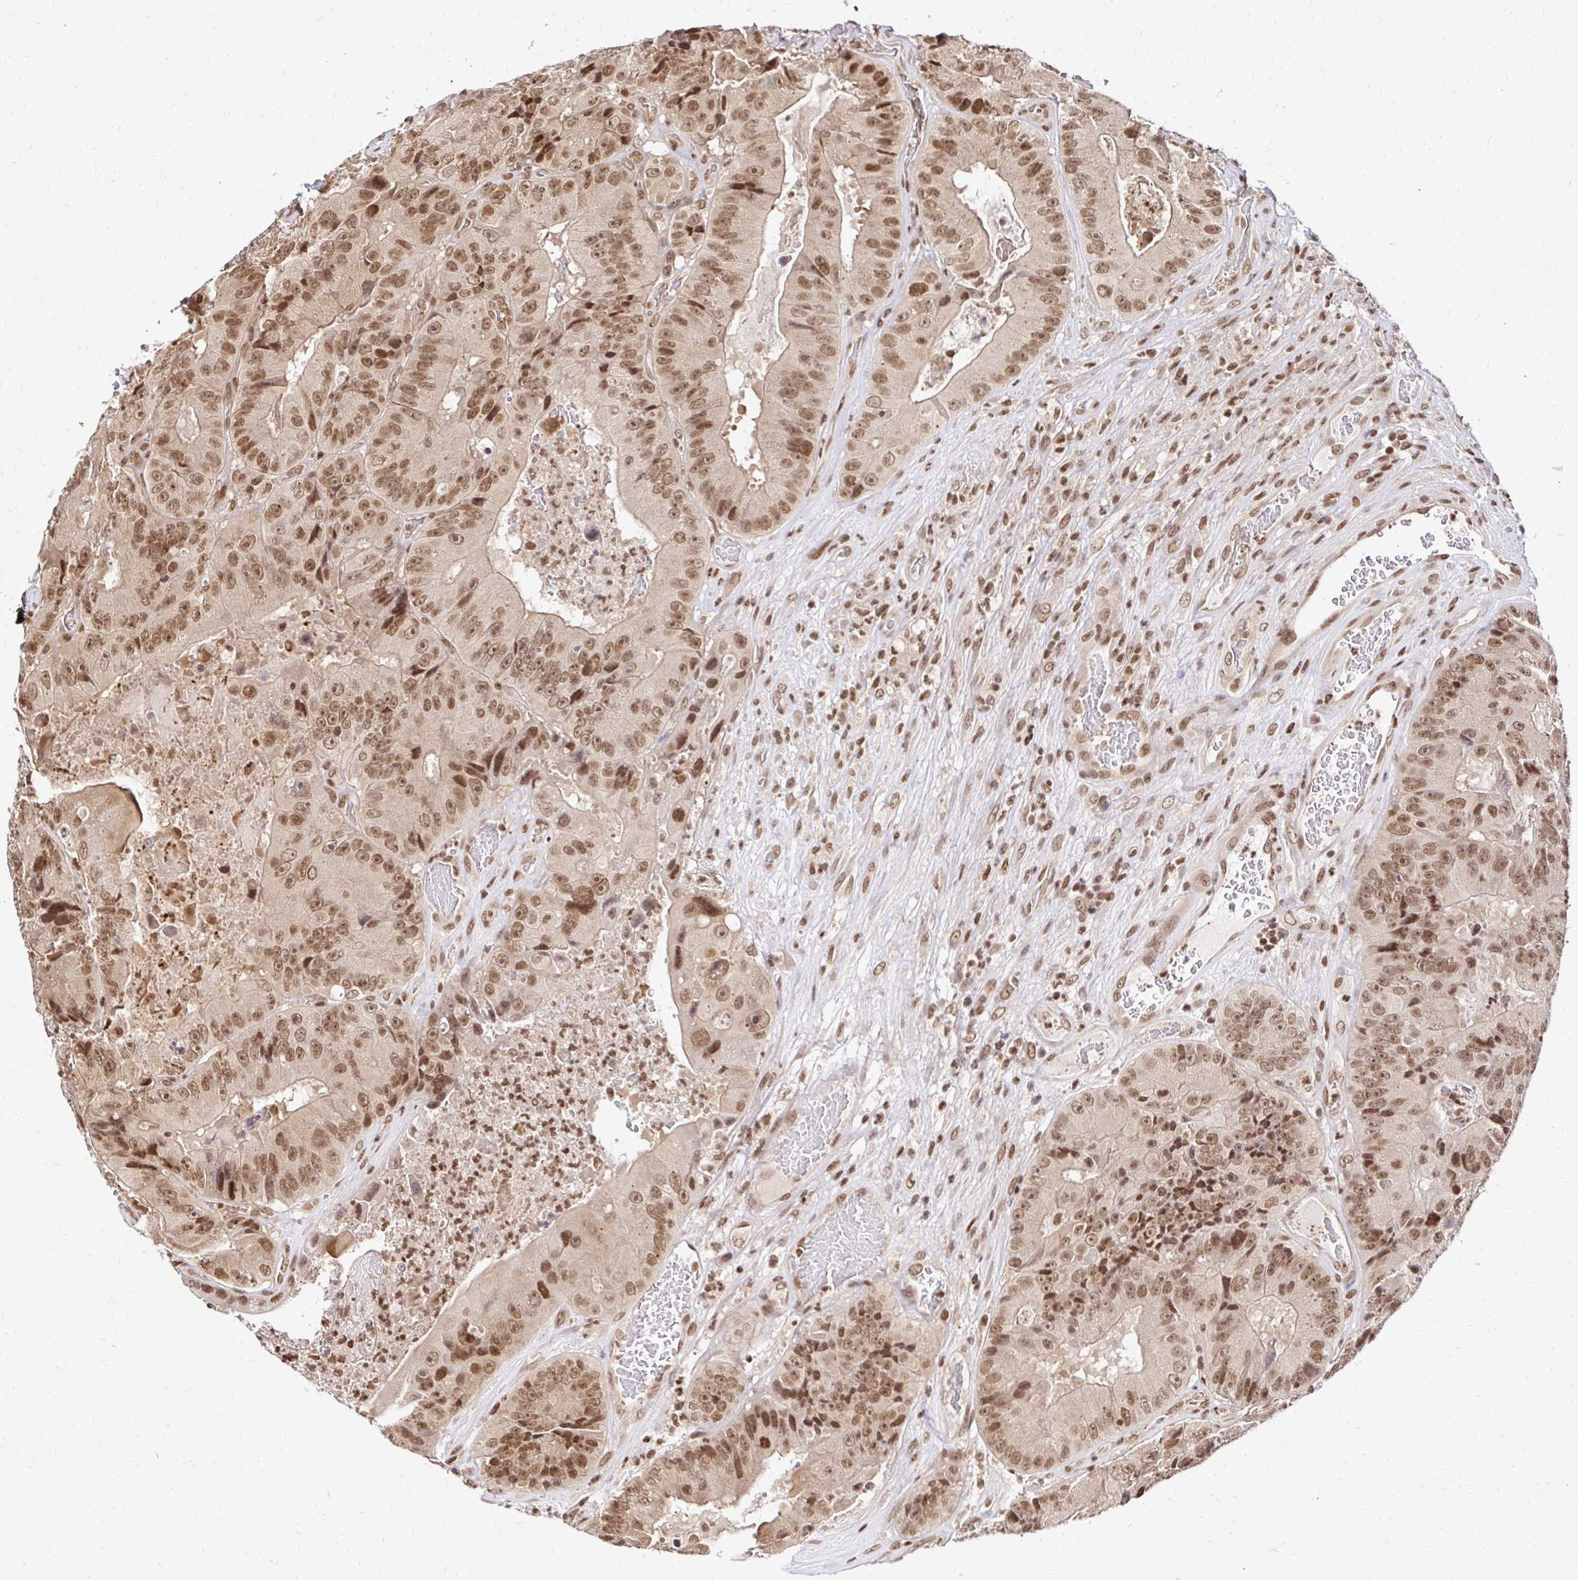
{"staining": {"intensity": "moderate", "quantity": ">75%", "location": "cytoplasmic/membranous,nuclear"}, "tissue": "colorectal cancer", "cell_type": "Tumor cells", "image_type": "cancer", "snomed": [{"axis": "morphology", "description": "Adenocarcinoma, NOS"}, {"axis": "topography", "description": "Colon"}], "caption": "Protein staining of colorectal adenocarcinoma tissue shows moderate cytoplasmic/membranous and nuclear expression in about >75% of tumor cells.", "gene": "GLYR1", "patient": {"sex": "female", "age": 86}}